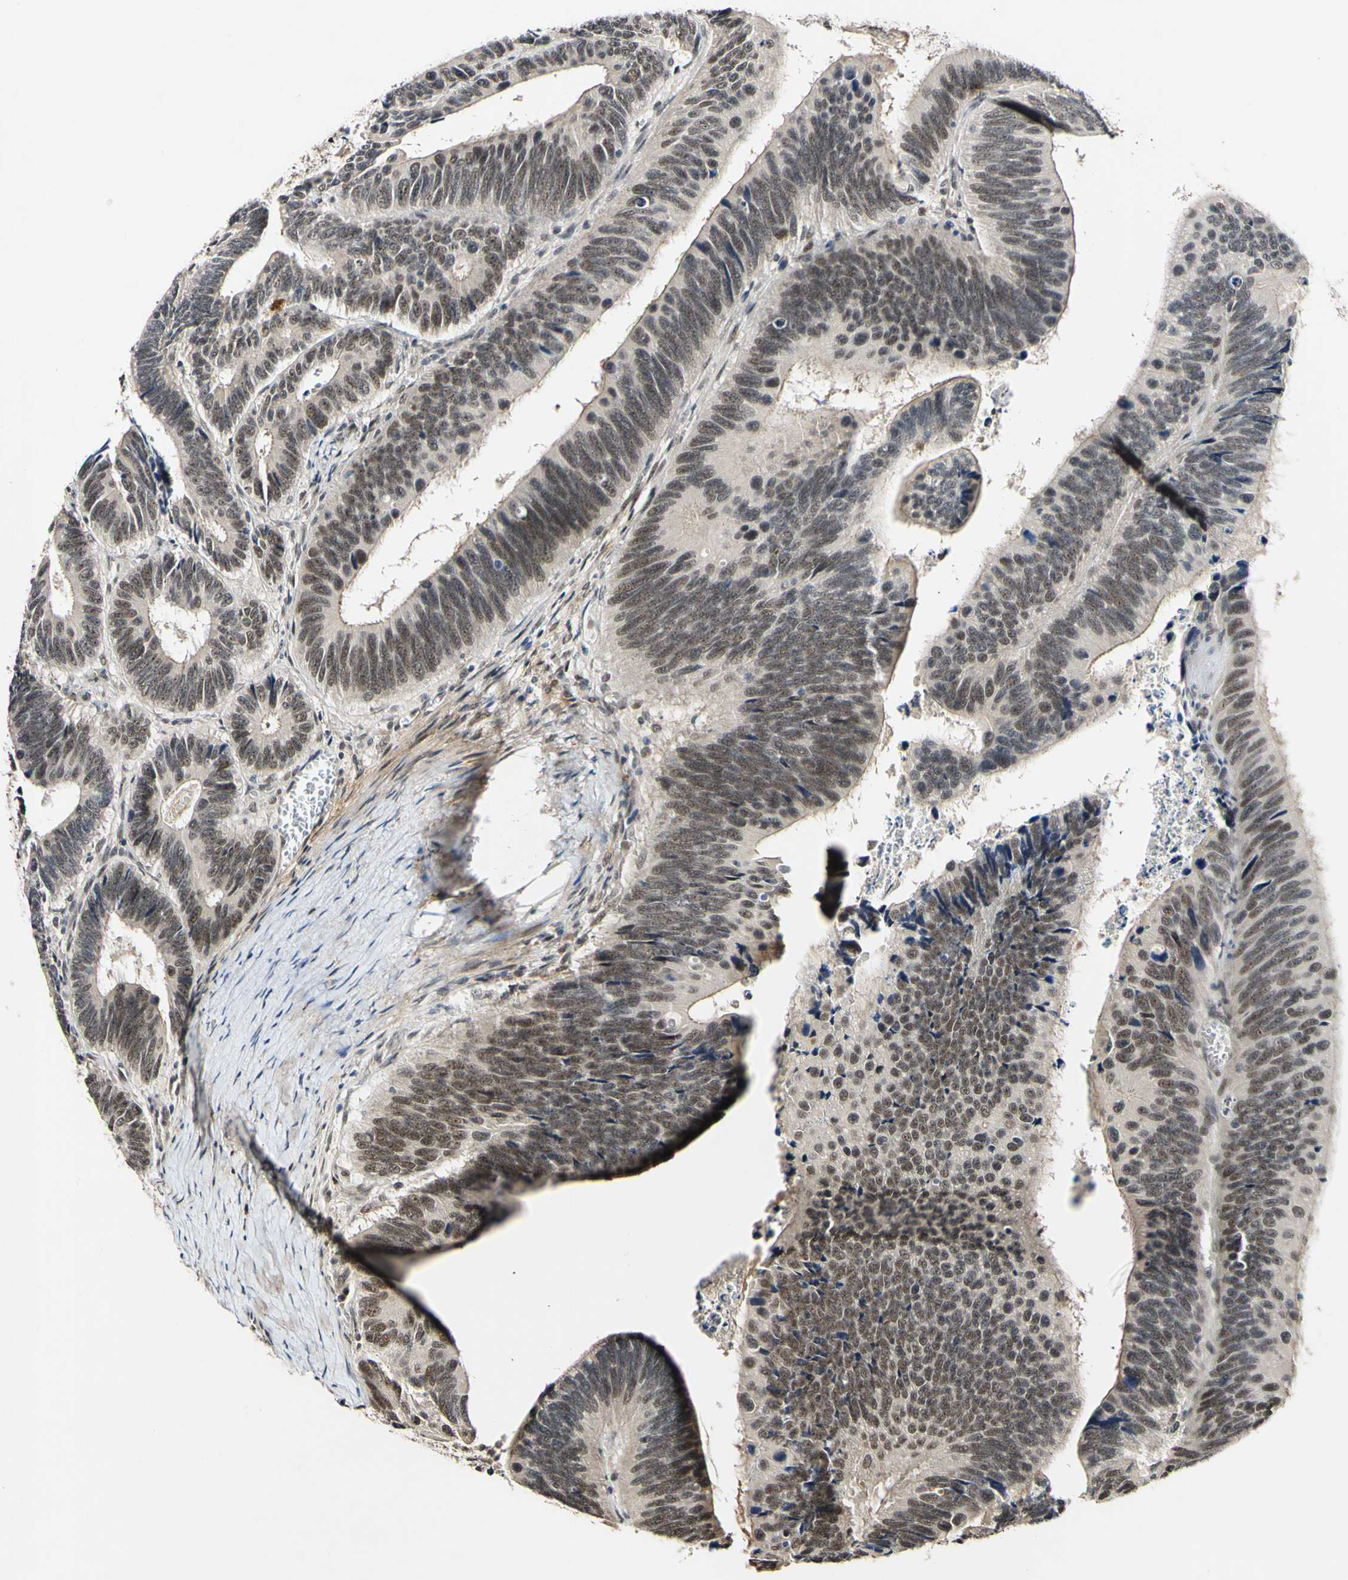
{"staining": {"intensity": "moderate", "quantity": "25%-75%", "location": "nuclear"}, "tissue": "colorectal cancer", "cell_type": "Tumor cells", "image_type": "cancer", "snomed": [{"axis": "morphology", "description": "Adenocarcinoma, NOS"}, {"axis": "topography", "description": "Colon"}], "caption": "DAB immunohistochemical staining of colorectal cancer shows moderate nuclear protein expression in approximately 25%-75% of tumor cells.", "gene": "POLR2F", "patient": {"sex": "male", "age": 72}}